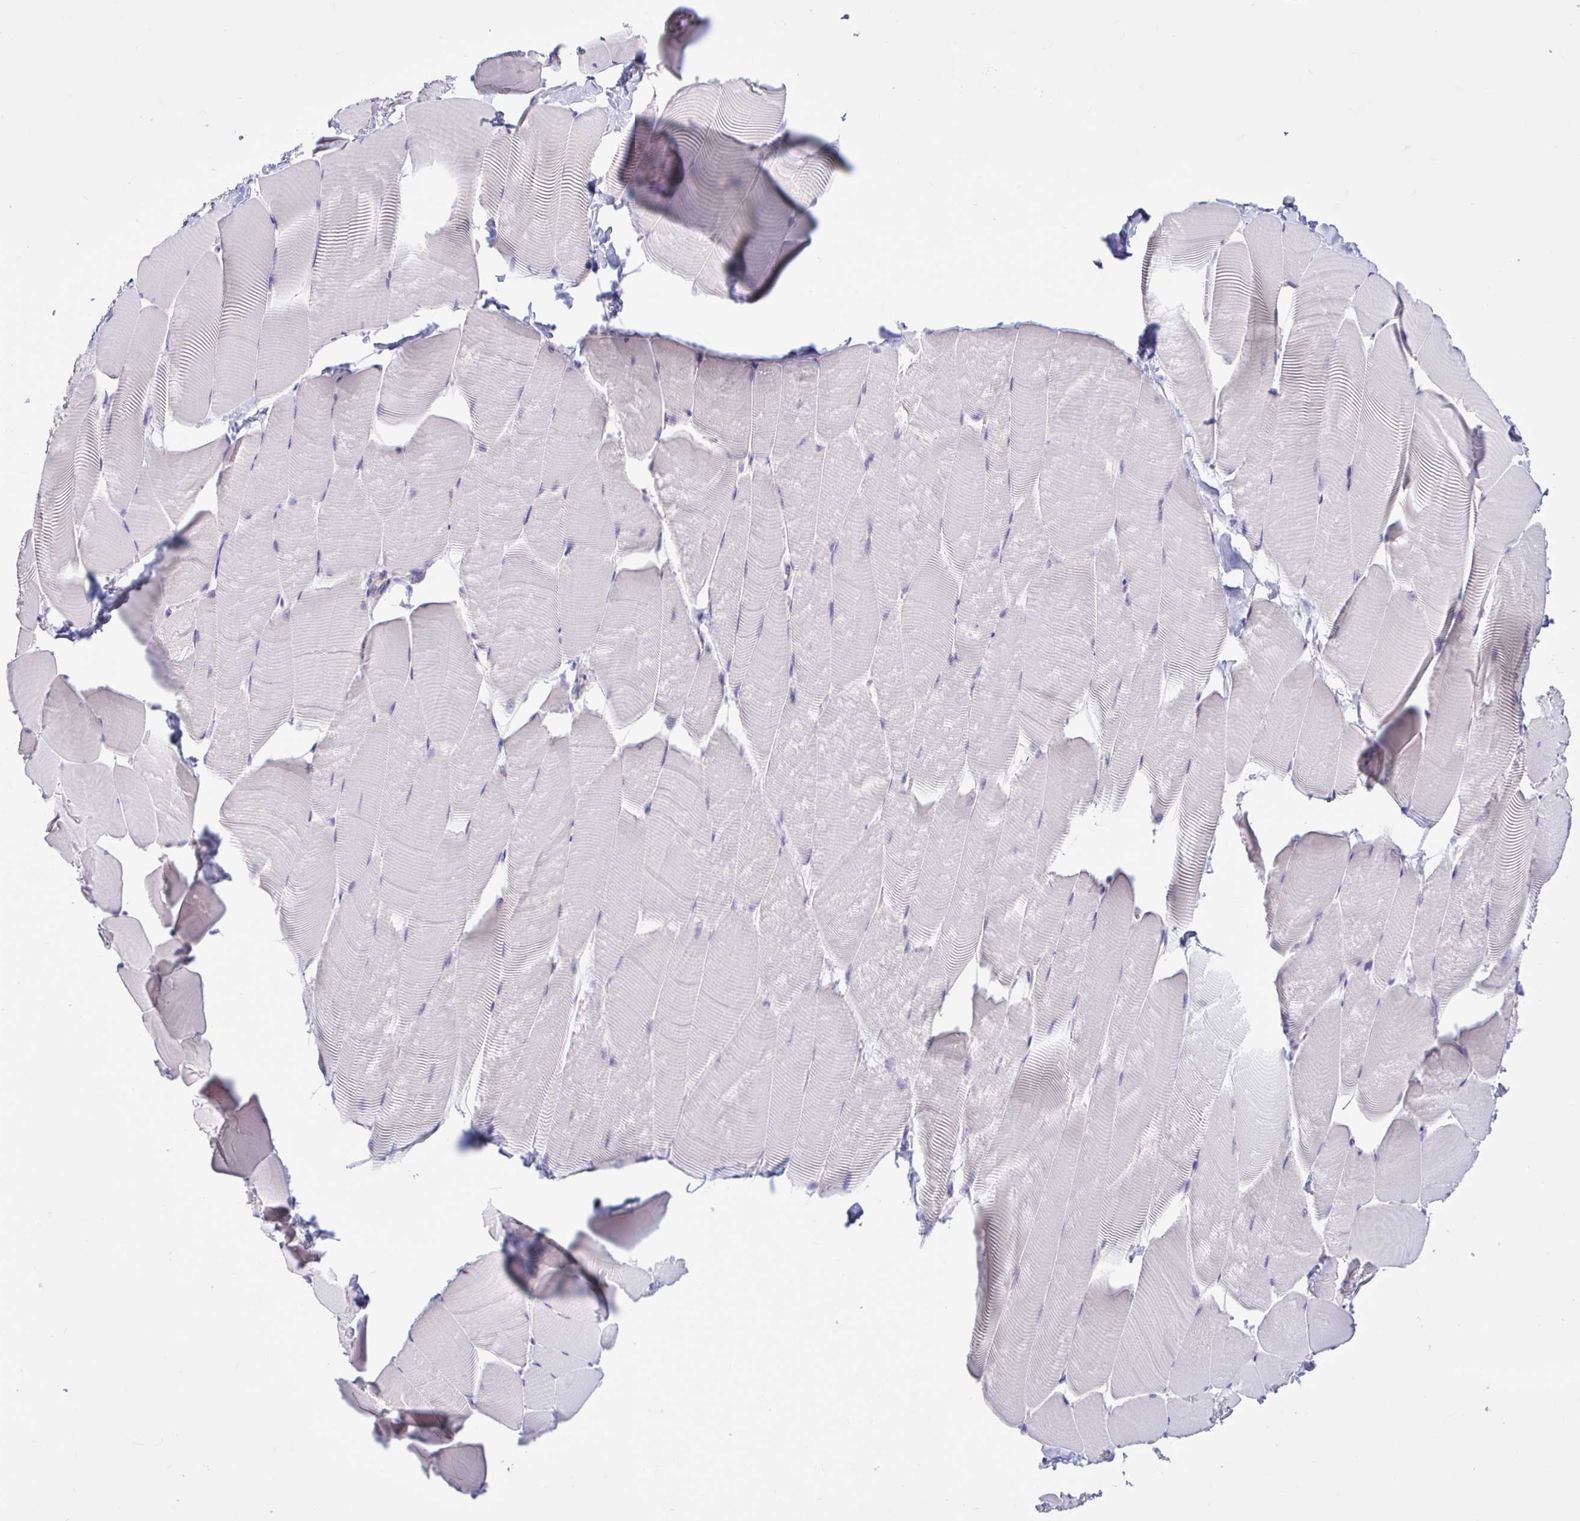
{"staining": {"intensity": "negative", "quantity": "none", "location": "none"}, "tissue": "skeletal muscle", "cell_type": "Myocytes", "image_type": "normal", "snomed": [{"axis": "morphology", "description": "Normal tissue, NOS"}, {"axis": "topography", "description": "Skeletal muscle"}], "caption": "The image reveals no significant positivity in myocytes of skeletal muscle. (Brightfield microscopy of DAB (3,3'-diaminobenzidine) immunohistochemistry at high magnification).", "gene": "LARS1", "patient": {"sex": "male", "age": 25}}